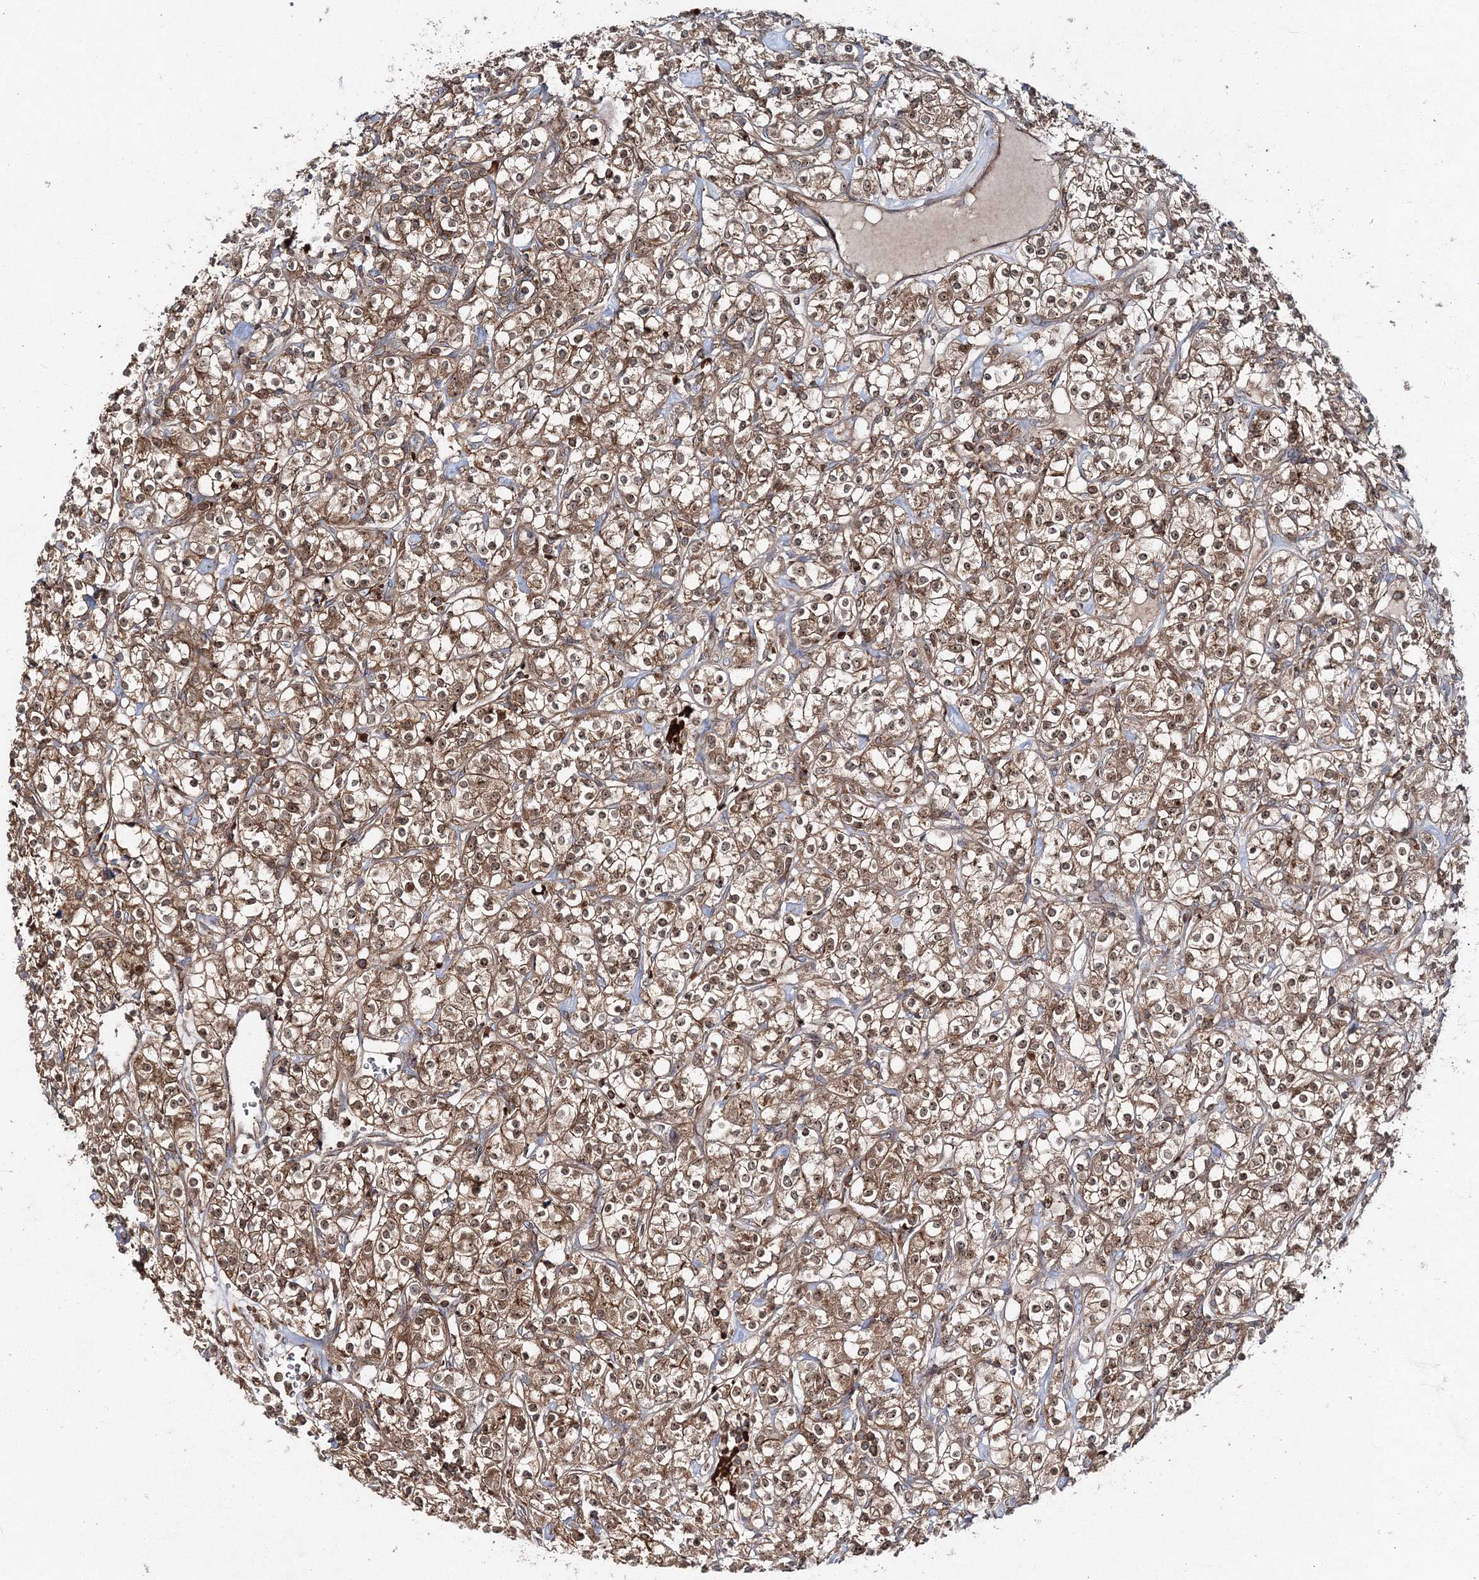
{"staining": {"intensity": "moderate", "quantity": ">75%", "location": "cytoplasmic/membranous,nuclear"}, "tissue": "renal cancer", "cell_type": "Tumor cells", "image_type": "cancer", "snomed": [{"axis": "morphology", "description": "Adenocarcinoma, NOS"}, {"axis": "topography", "description": "Kidney"}], "caption": "A photomicrograph of human renal adenocarcinoma stained for a protein demonstrates moderate cytoplasmic/membranous and nuclear brown staining in tumor cells. (IHC, brightfield microscopy, high magnification).", "gene": "PCBD2", "patient": {"sex": "male", "age": 77}}